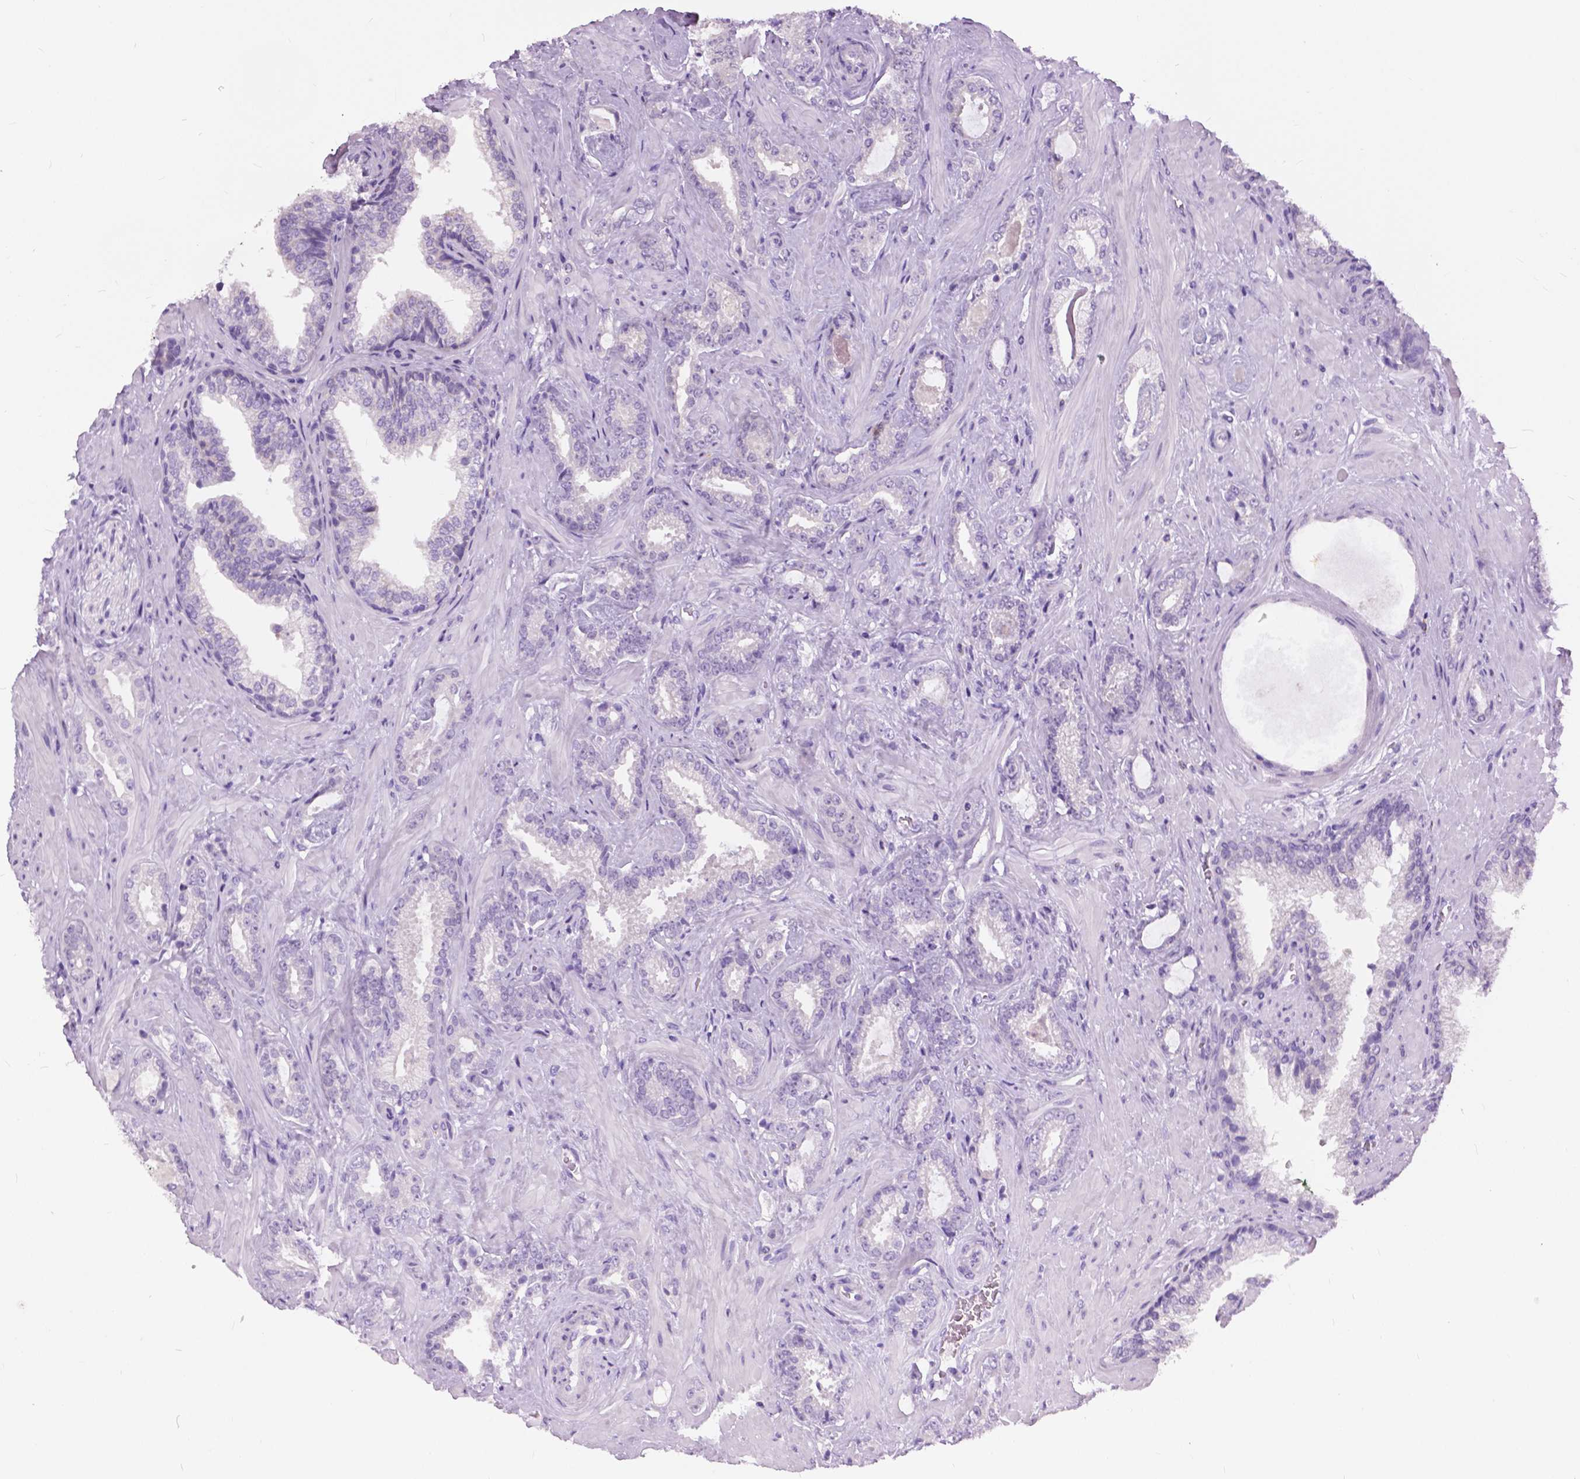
{"staining": {"intensity": "negative", "quantity": "none", "location": "none"}, "tissue": "prostate cancer", "cell_type": "Tumor cells", "image_type": "cancer", "snomed": [{"axis": "morphology", "description": "Adenocarcinoma, Low grade"}, {"axis": "topography", "description": "Prostate"}], "caption": "There is no significant expression in tumor cells of low-grade adenocarcinoma (prostate).", "gene": "TP53TG5", "patient": {"sex": "male", "age": 61}}